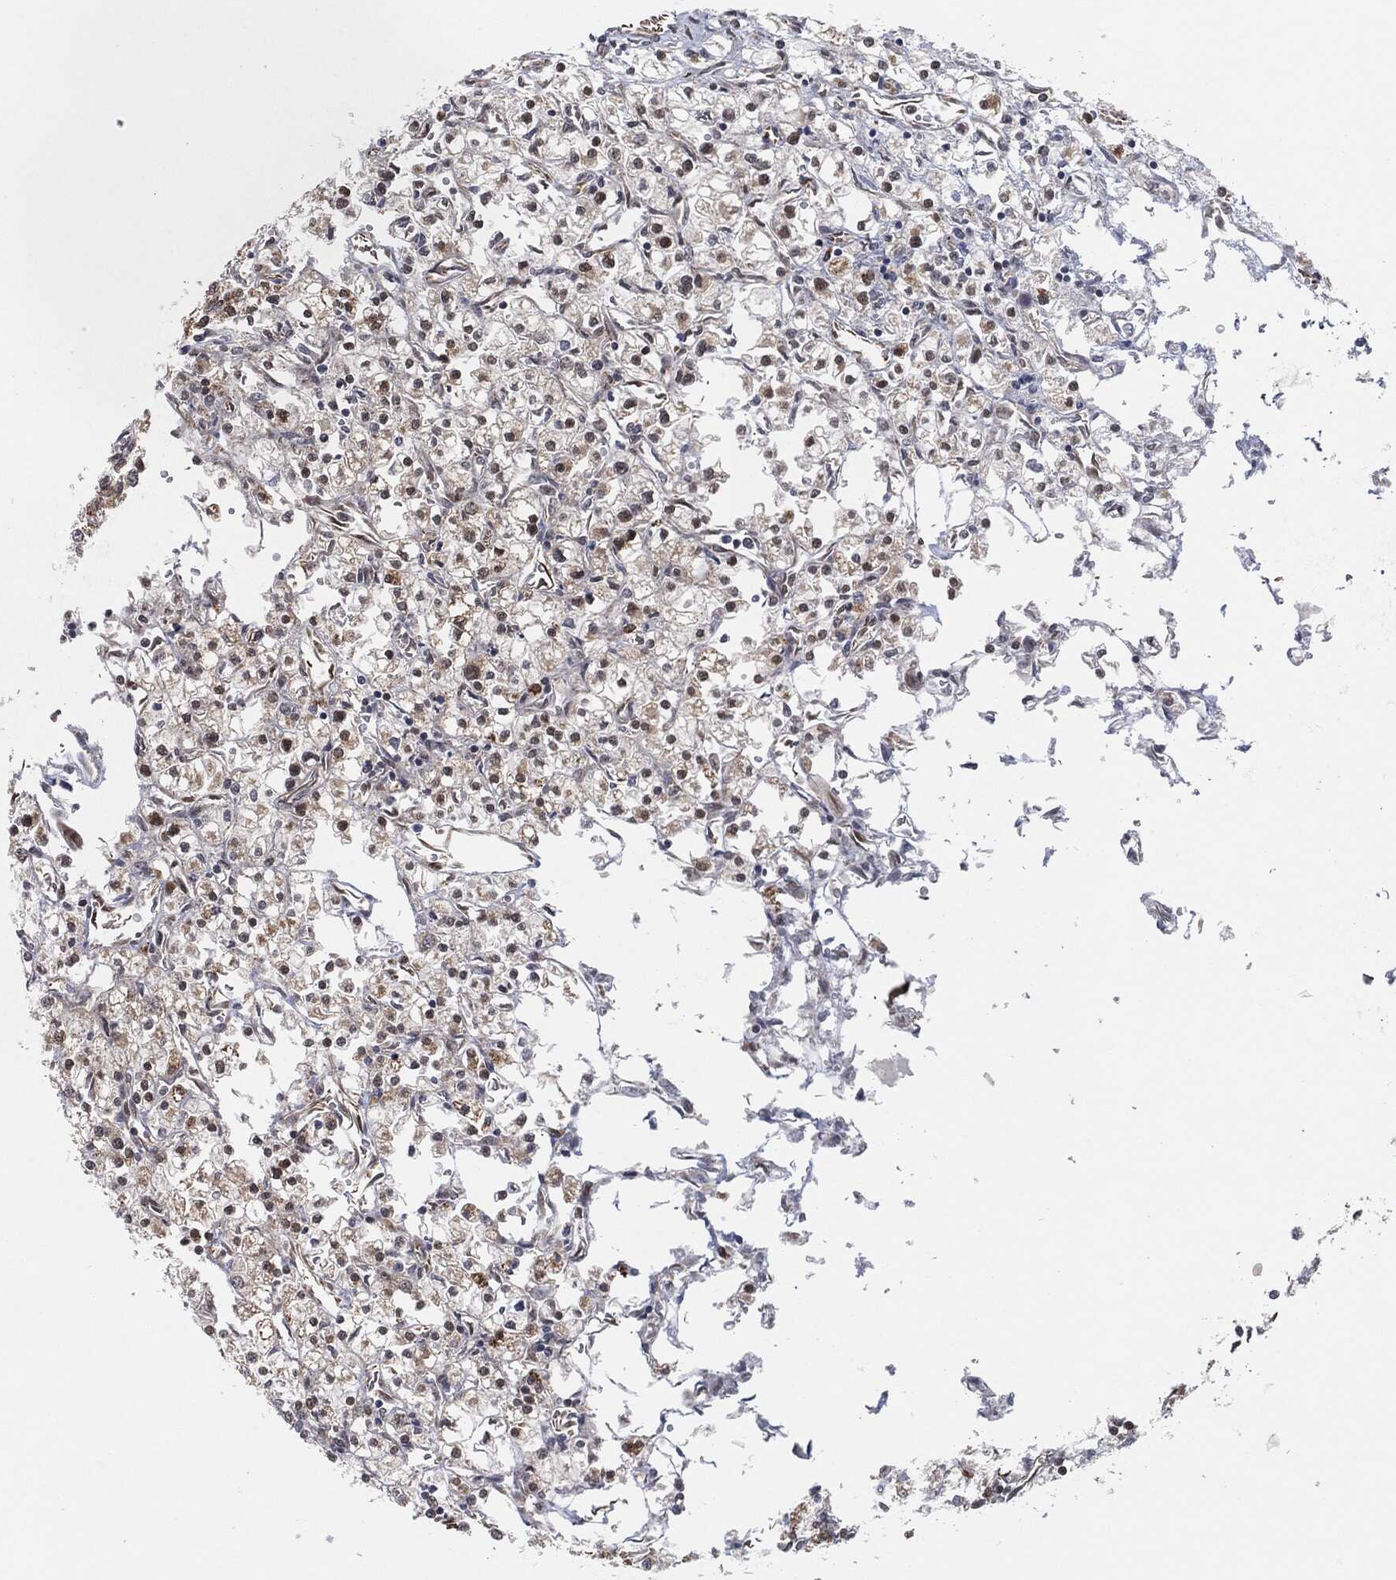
{"staining": {"intensity": "moderate", "quantity": "<25%", "location": "nuclear"}, "tissue": "renal cancer", "cell_type": "Tumor cells", "image_type": "cancer", "snomed": [{"axis": "morphology", "description": "Adenocarcinoma, NOS"}, {"axis": "topography", "description": "Kidney"}], "caption": "Renal adenocarcinoma stained for a protein (brown) shows moderate nuclear positive expression in about <25% of tumor cells.", "gene": "TP53RK", "patient": {"sex": "male", "age": 80}}